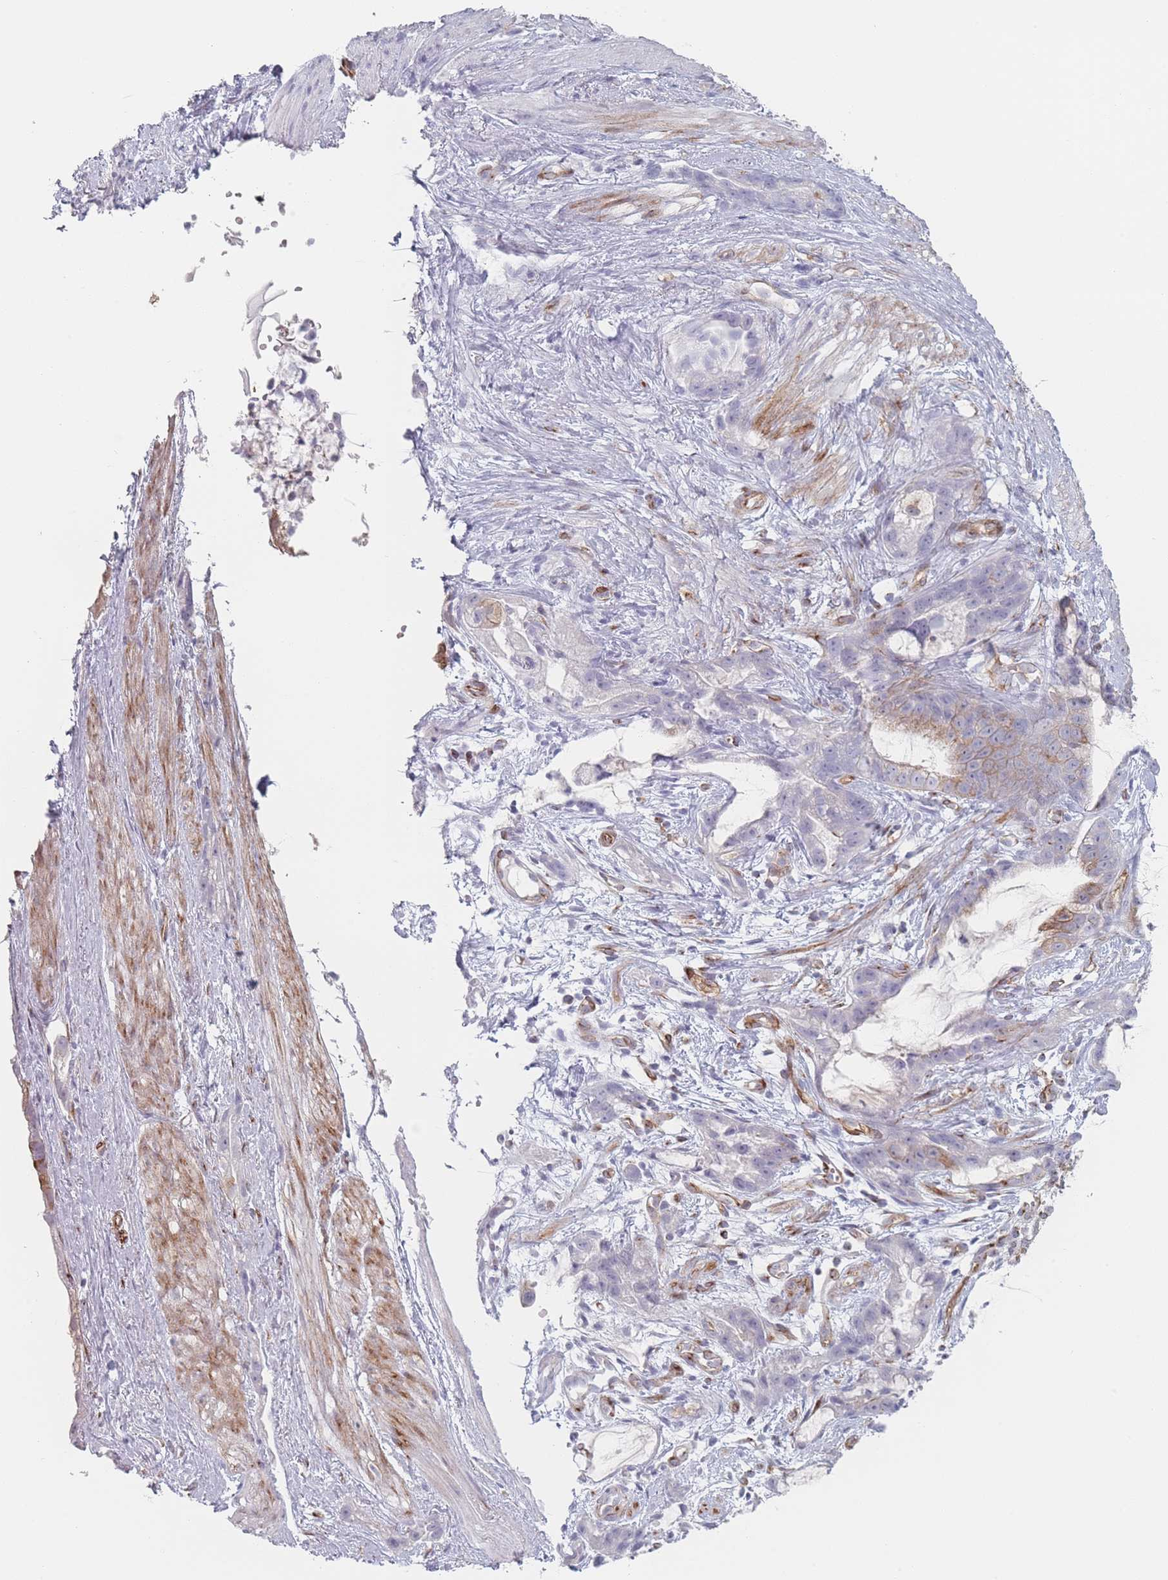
{"staining": {"intensity": "moderate", "quantity": "<25%", "location": "cytoplasmic/membranous"}, "tissue": "stomach cancer", "cell_type": "Tumor cells", "image_type": "cancer", "snomed": [{"axis": "morphology", "description": "Adenocarcinoma, NOS"}, {"axis": "topography", "description": "Stomach"}], "caption": "Stomach cancer (adenocarcinoma) stained with immunohistochemistry (IHC) reveals moderate cytoplasmic/membranous positivity in approximately <25% of tumor cells.", "gene": "RNF4", "patient": {"sex": "male", "age": 55}}